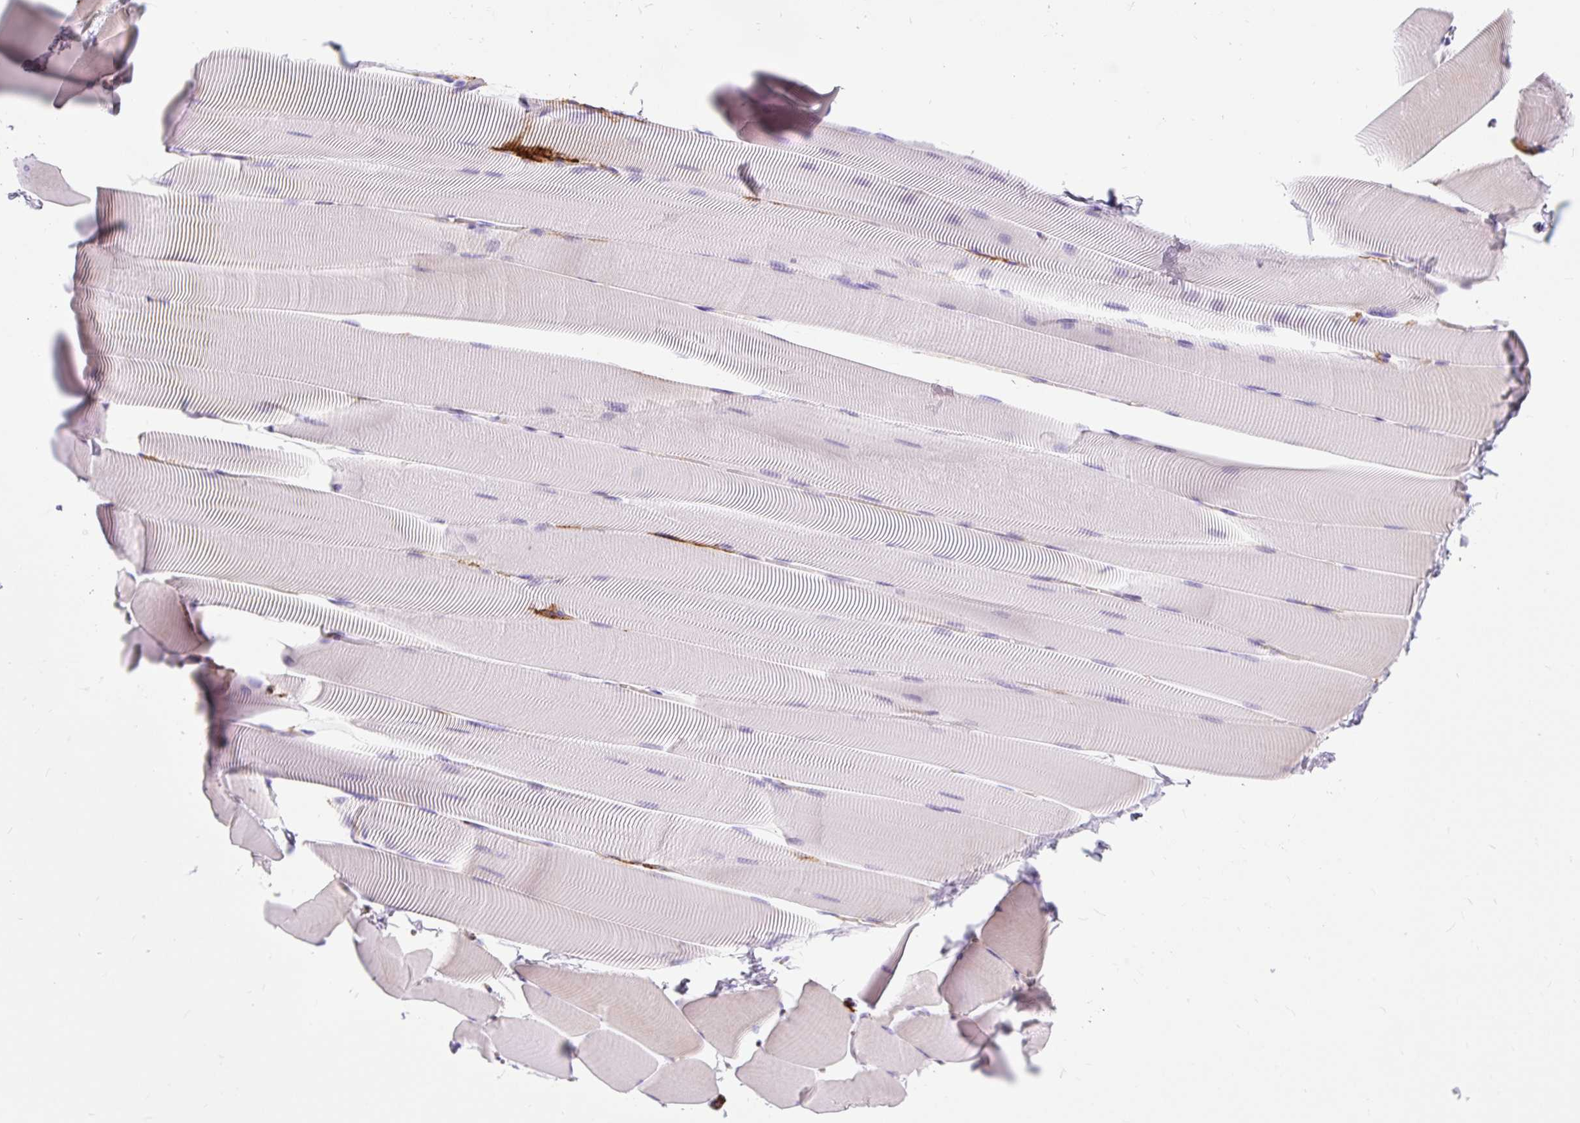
{"staining": {"intensity": "weak", "quantity": "25%-75%", "location": "cytoplasmic/membranous"}, "tissue": "skeletal muscle", "cell_type": "Myocytes", "image_type": "normal", "snomed": [{"axis": "morphology", "description": "Normal tissue, NOS"}, {"axis": "topography", "description": "Skeletal muscle"}], "caption": "High-power microscopy captured an immunohistochemistry image of benign skeletal muscle, revealing weak cytoplasmic/membranous expression in about 25%-75% of myocytes.", "gene": "HLA", "patient": {"sex": "male", "age": 25}}